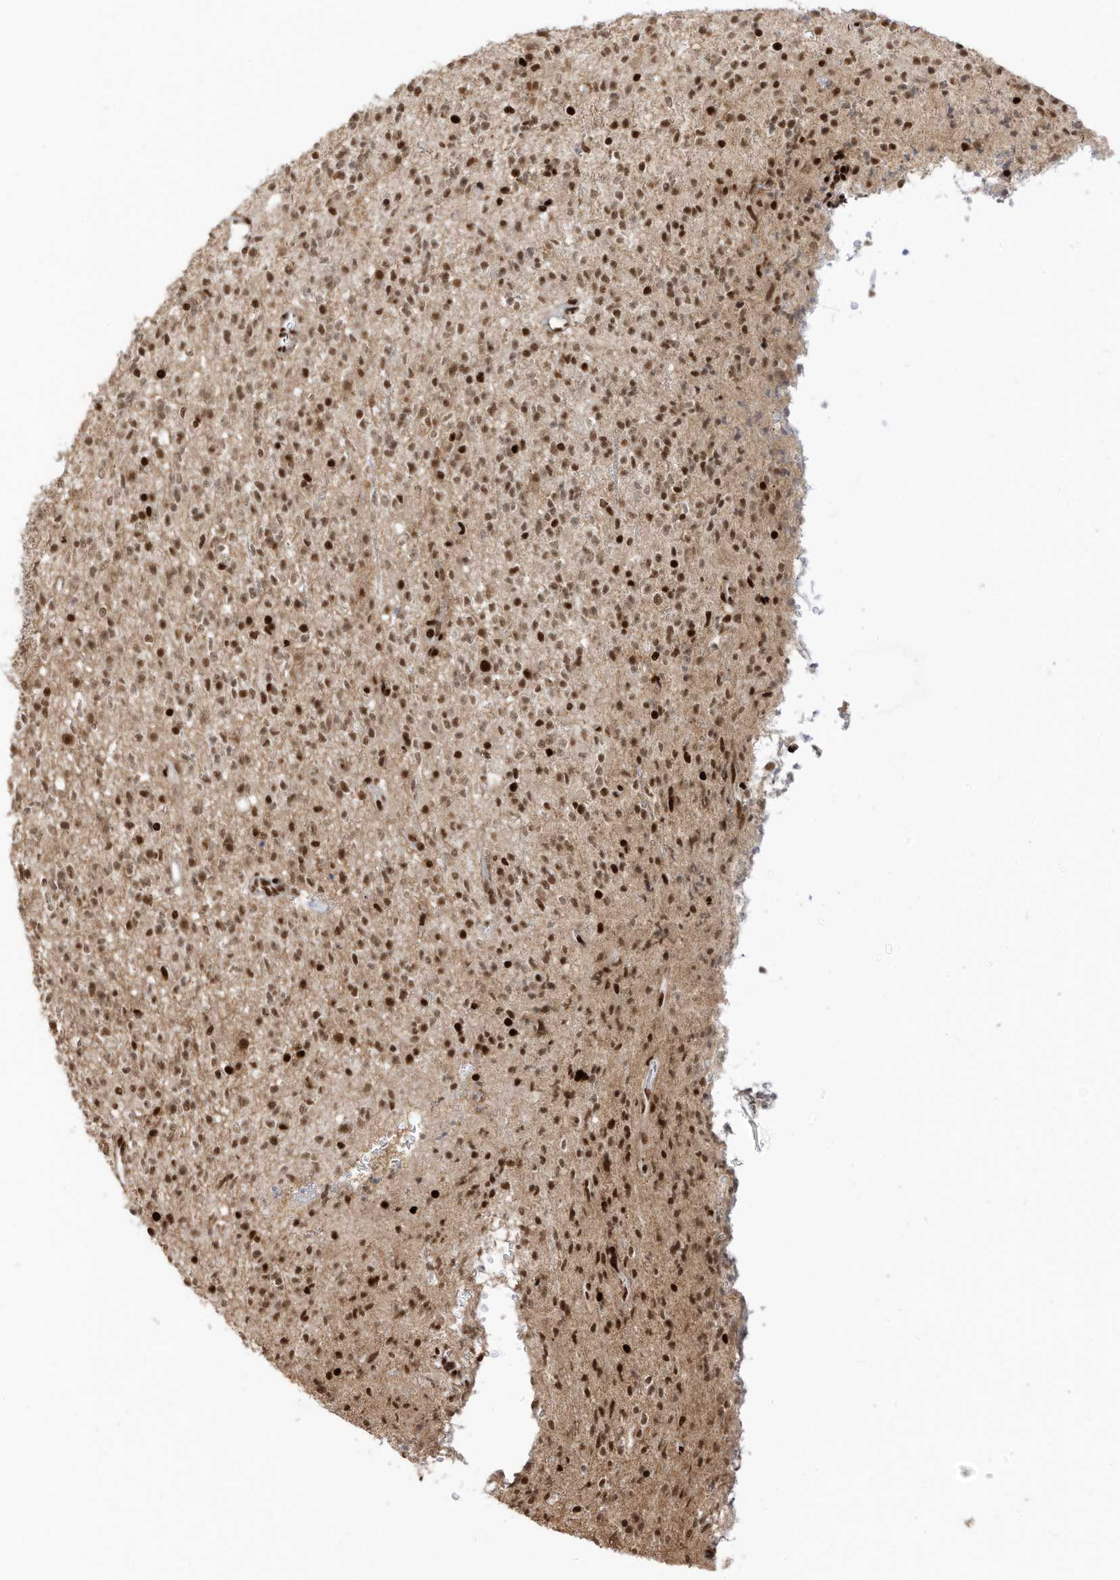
{"staining": {"intensity": "moderate", "quantity": ">75%", "location": "nuclear"}, "tissue": "glioma", "cell_type": "Tumor cells", "image_type": "cancer", "snomed": [{"axis": "morphology", "description": "Glioma, malignant, High grade"}, {"axis": "topography", "description": "Brain"}], "caption": "Immunohistochemistry (DAB) staining of human glioma displays moderate nuclear protein positivity in approximately >75% of tumor cells.", "gene": "SAMD15", "patient": {"sex": "male", "age": 34}}